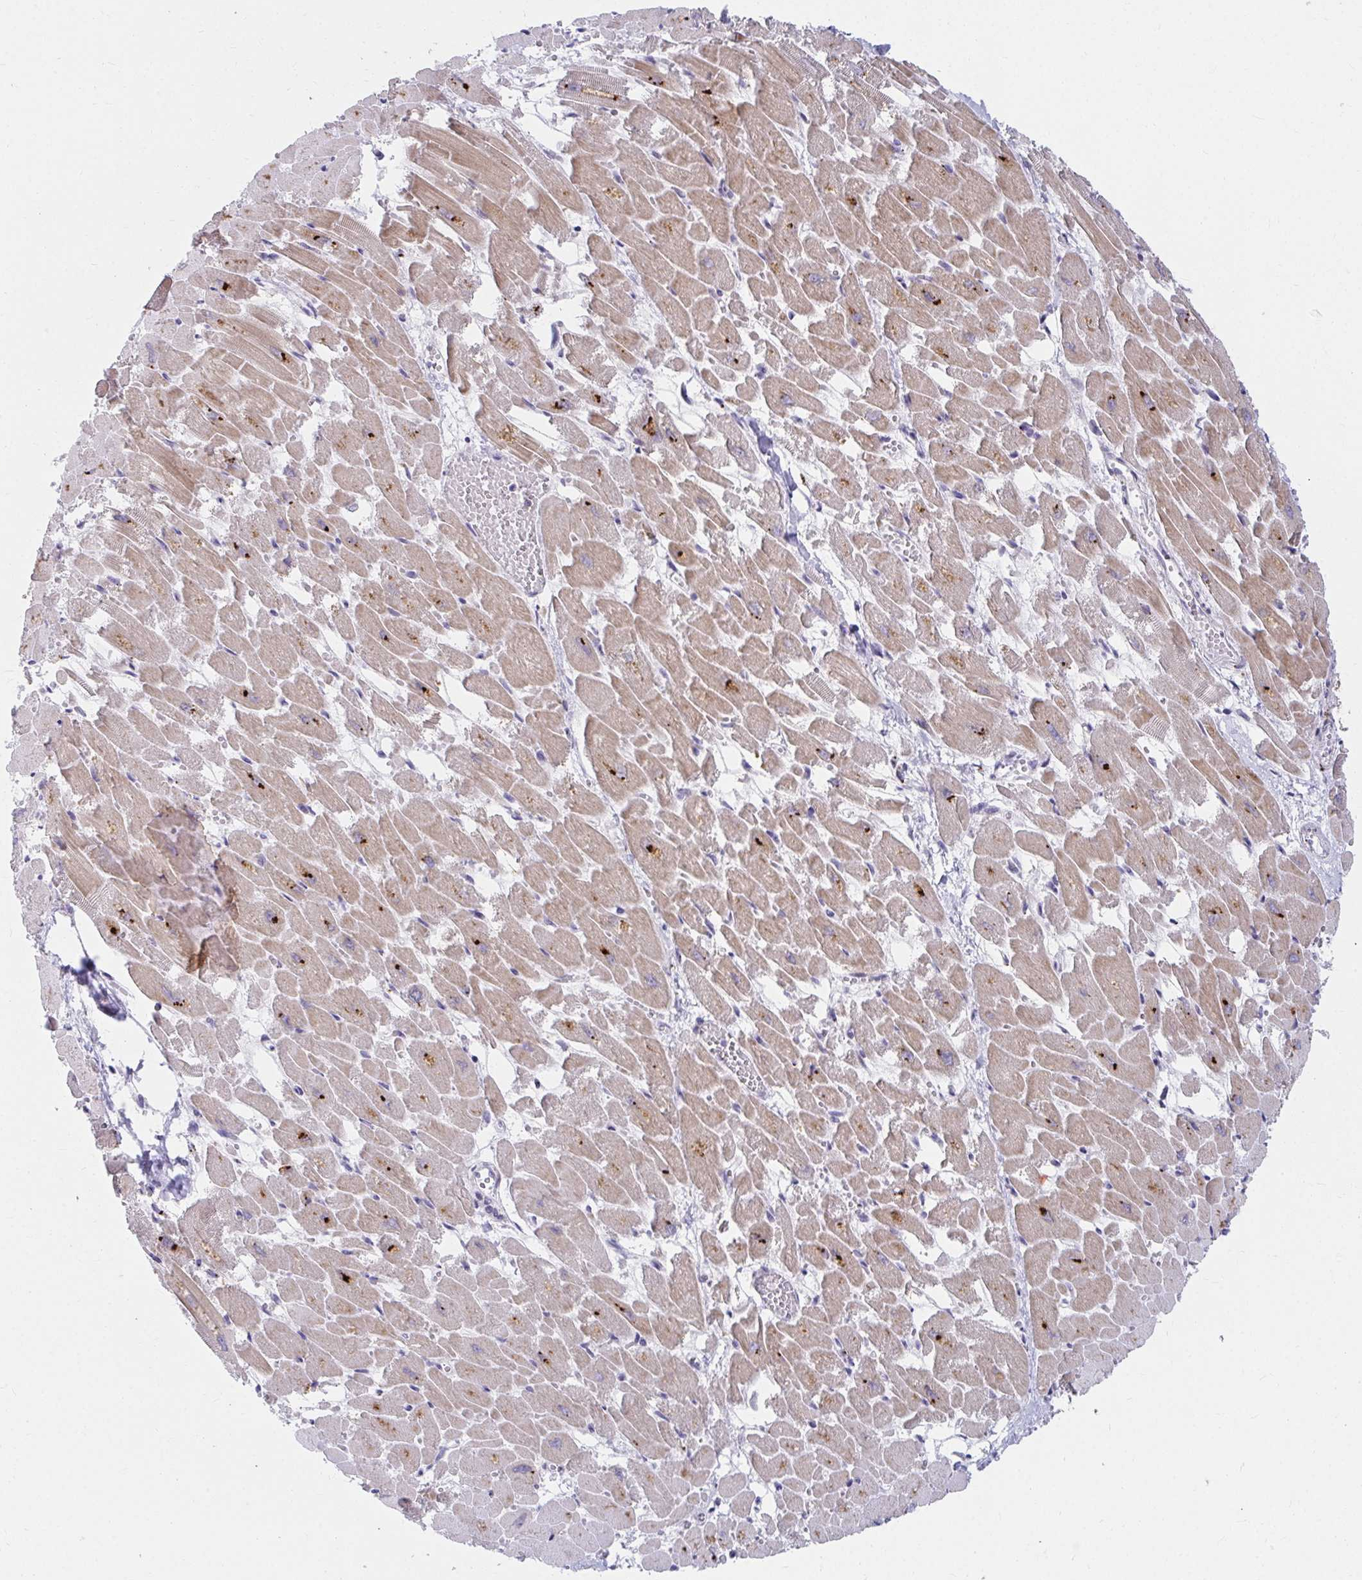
{"staining": {"intensity": "moderate", "quantity": ">75%", "location": "cytoplasmic/membranous"}, "tissue": "heart muscle", "cell_type": "Cardiomyocytes", "image_type": "normal", "snomed": [{"axis": "morphology", "description": "Normal tissue, NOS"}, {"axis": "topography", "description": "Heart"}], "caption": "Unremarkable heart muscle shows moderate cytoplasmic/membranous staining in about >75% of cardiomyocytes (DAB (3,3'-diaminobenzidine) = brown stain, brightfield microscopy at high magnification)..", "gene": "EXOC5", "patient": {"sex": "female", "age": 52}}